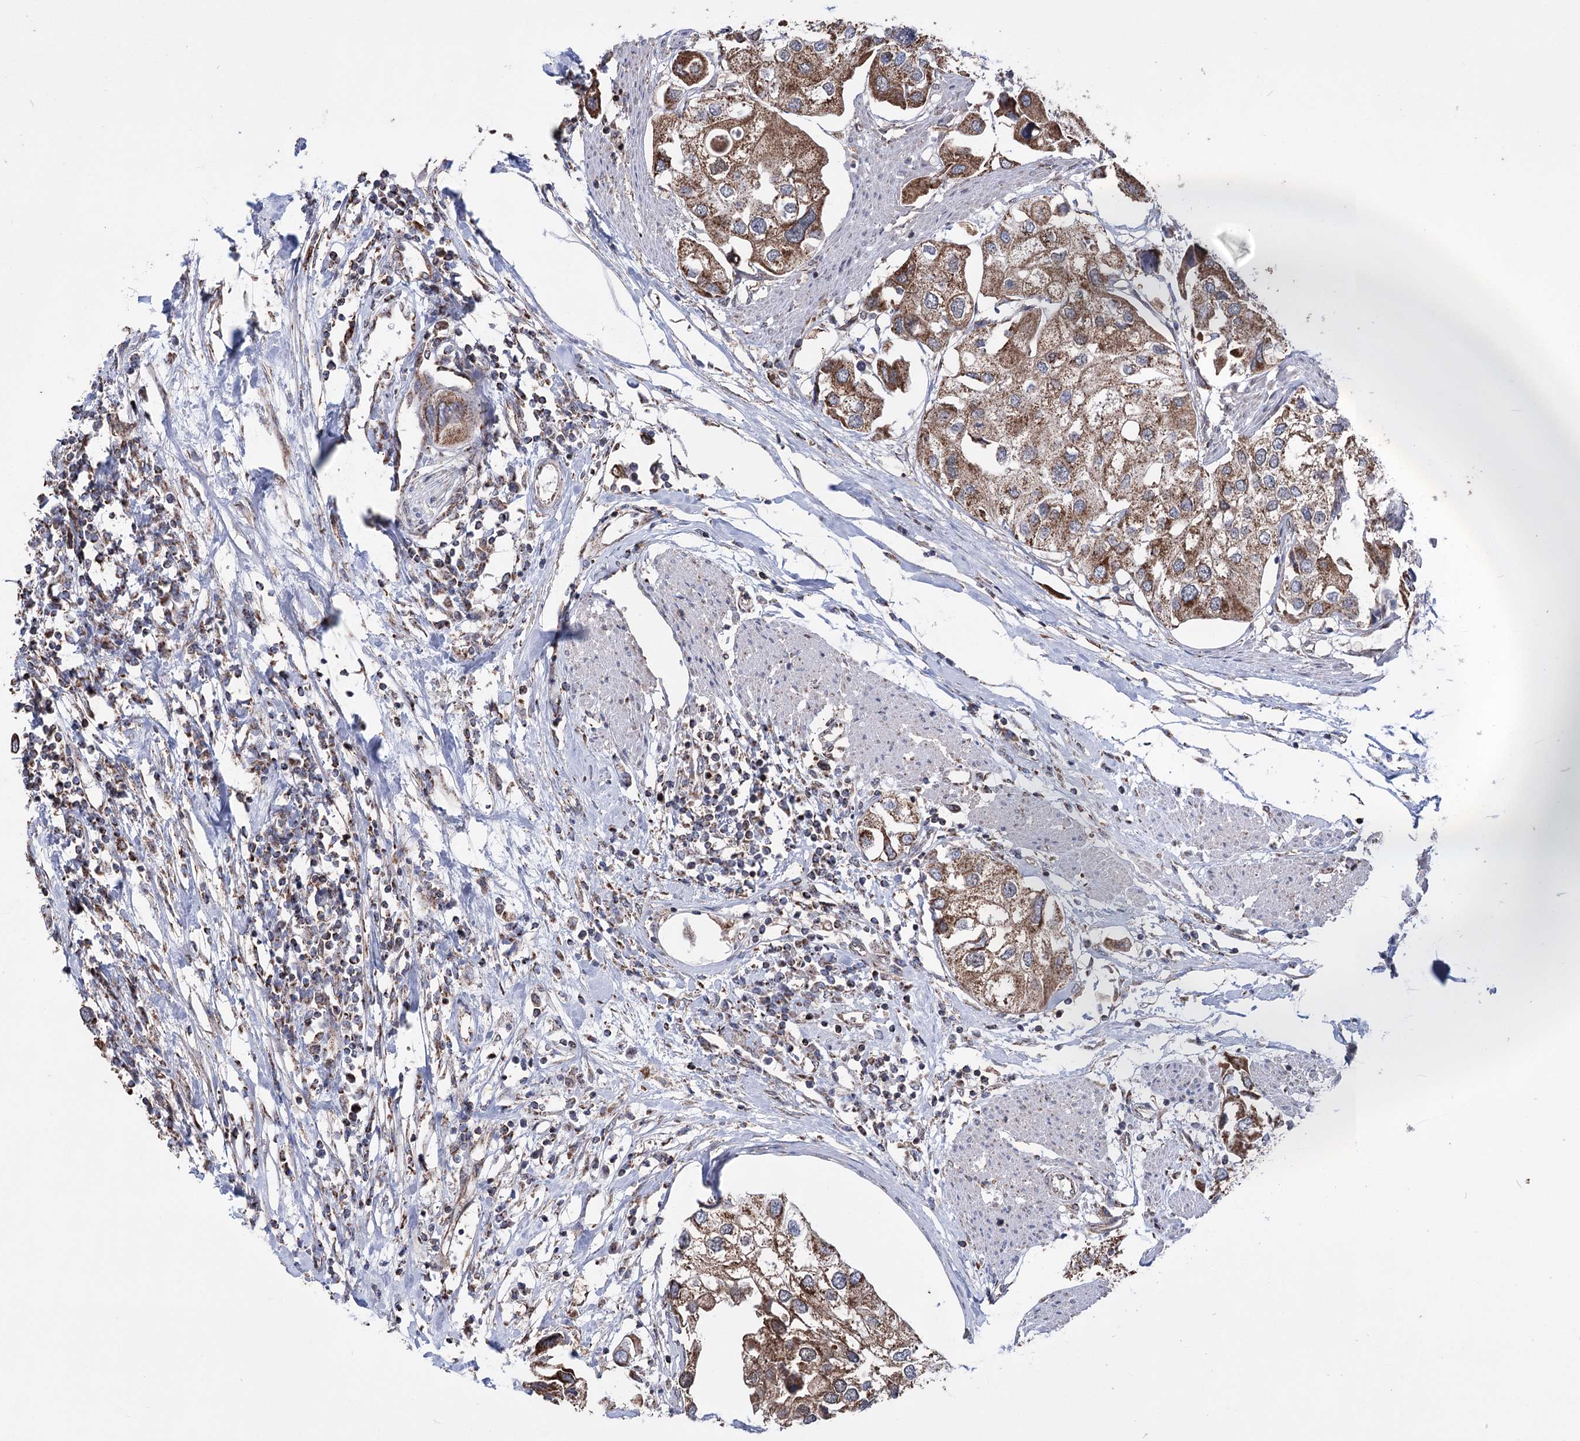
{"staining": {"intensity": "moderate", "quantity": ">75%", "location": "cytoplasmic/membranous"}, "tissue": "urothelial cancer", "cell_type": "Tumor cells", "image_type": "cancer", "snomed": [{"axis": "morphology", "description": "Urothelial carcinoma, High grade"}, {"axis": "topography", "description": "Urinary bladder"}], "caption": "Immunohistochemistry image of human urothelial cancer stained for a protein (brown), which exhibits medium levels of moderate cytoplasmic/membranous positivity in about >75% of tumor cells.", "gene": "CREB3L4", "patient": {"sex": "male", "age": 64}}